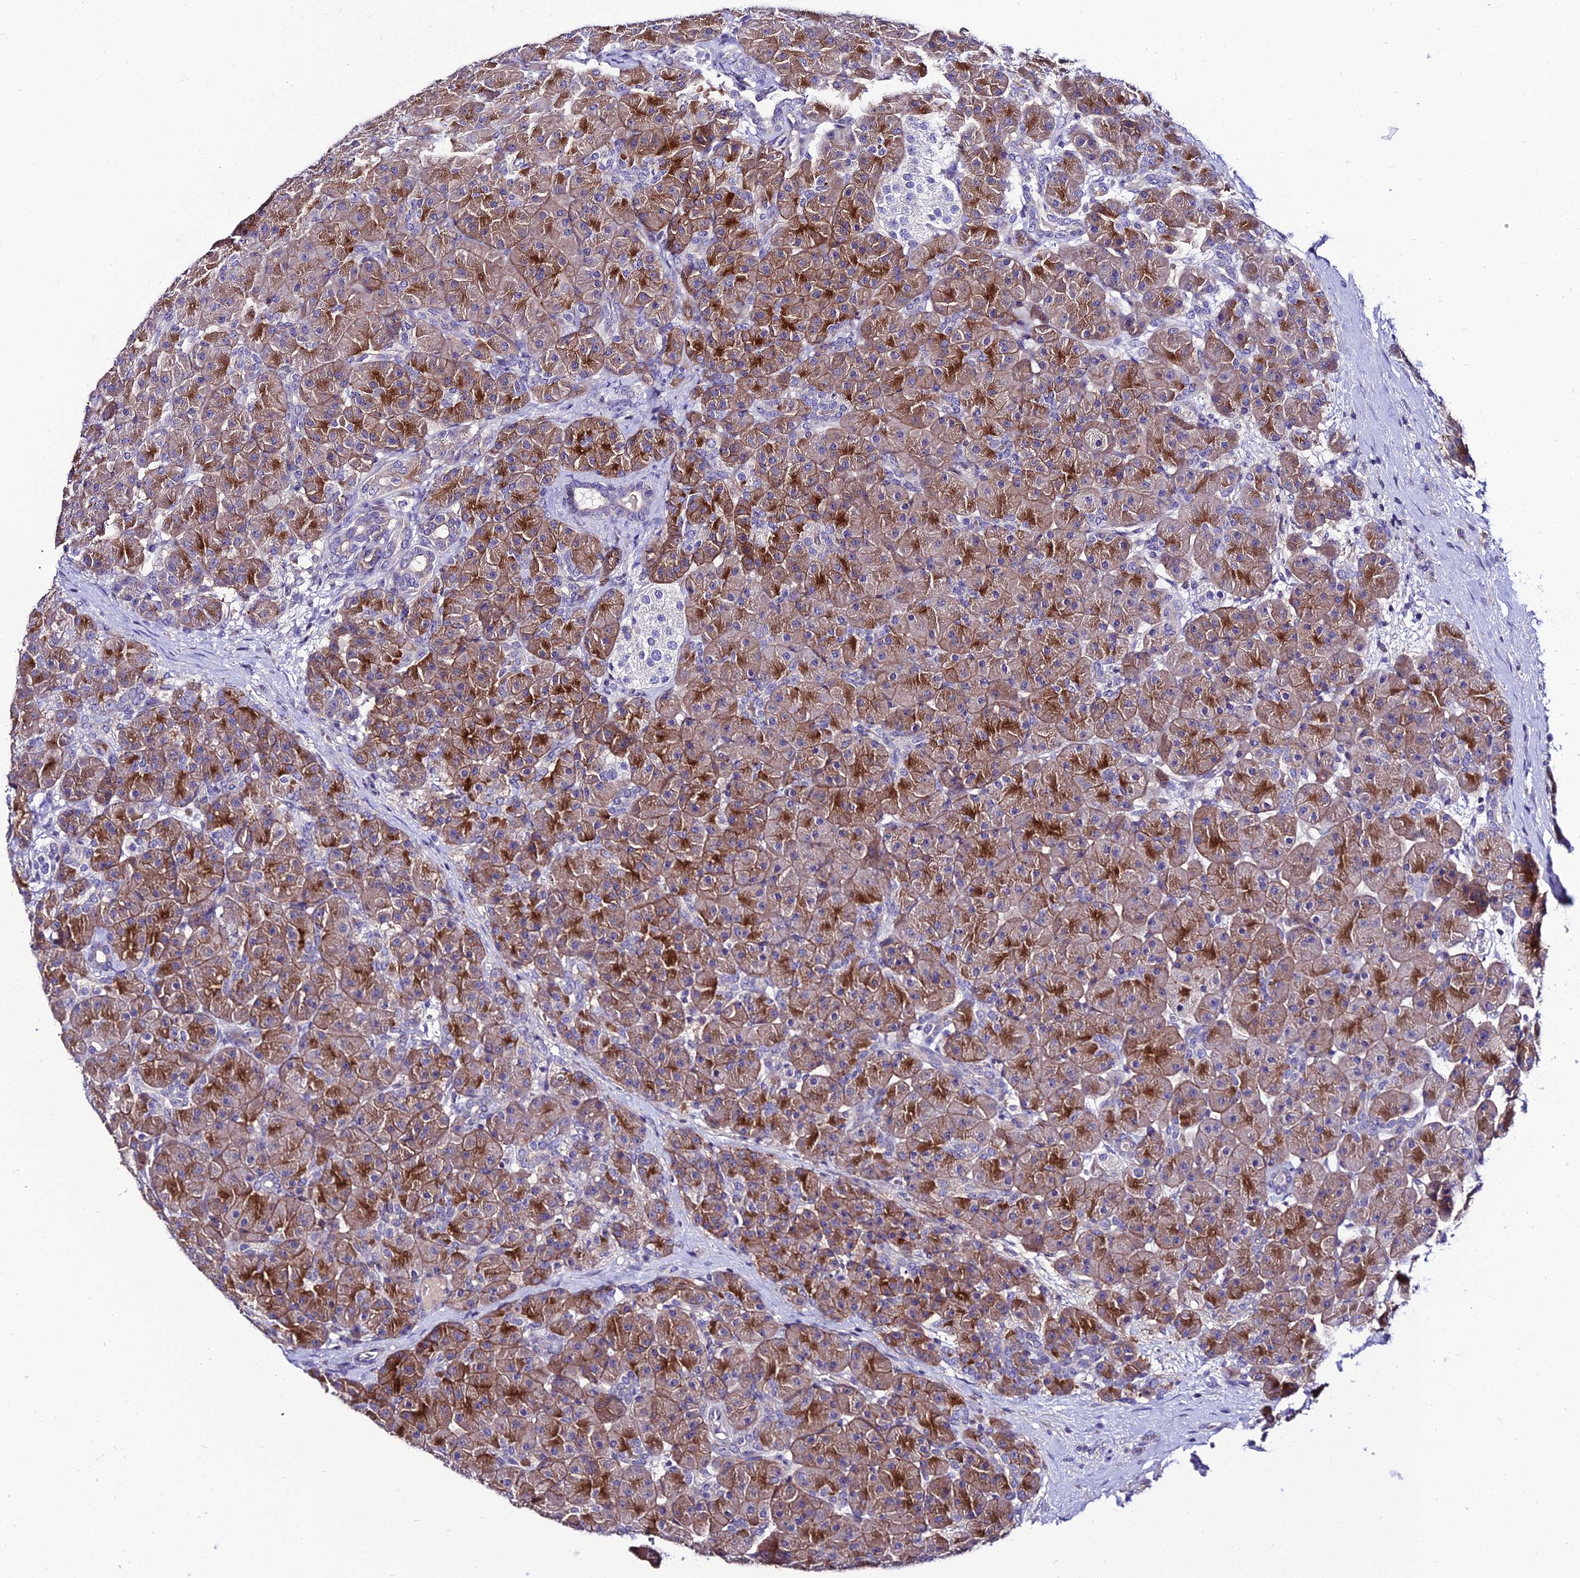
{"staining": {"intensity": "strong", "quantity": ">75%", "location": "cytoplasmic/membranous"}, "tissue": "pancreas", "cell_type": "Exocrine glandular cells", "image_type": "normal", "snomed": [{"axis": "morphology", "description": "Normal tissue, NOS"}, {"axis": "topography", "description": "Pancreas"}], "caption": "The micrograph shows staining of unremarkable pancreas, revealing strong cytoplasmic/membranous protein positivity (brown color) within exocrine glandular cells.", "gene": "SHQ1", "patient": {"sex": "male", "age": 66}}